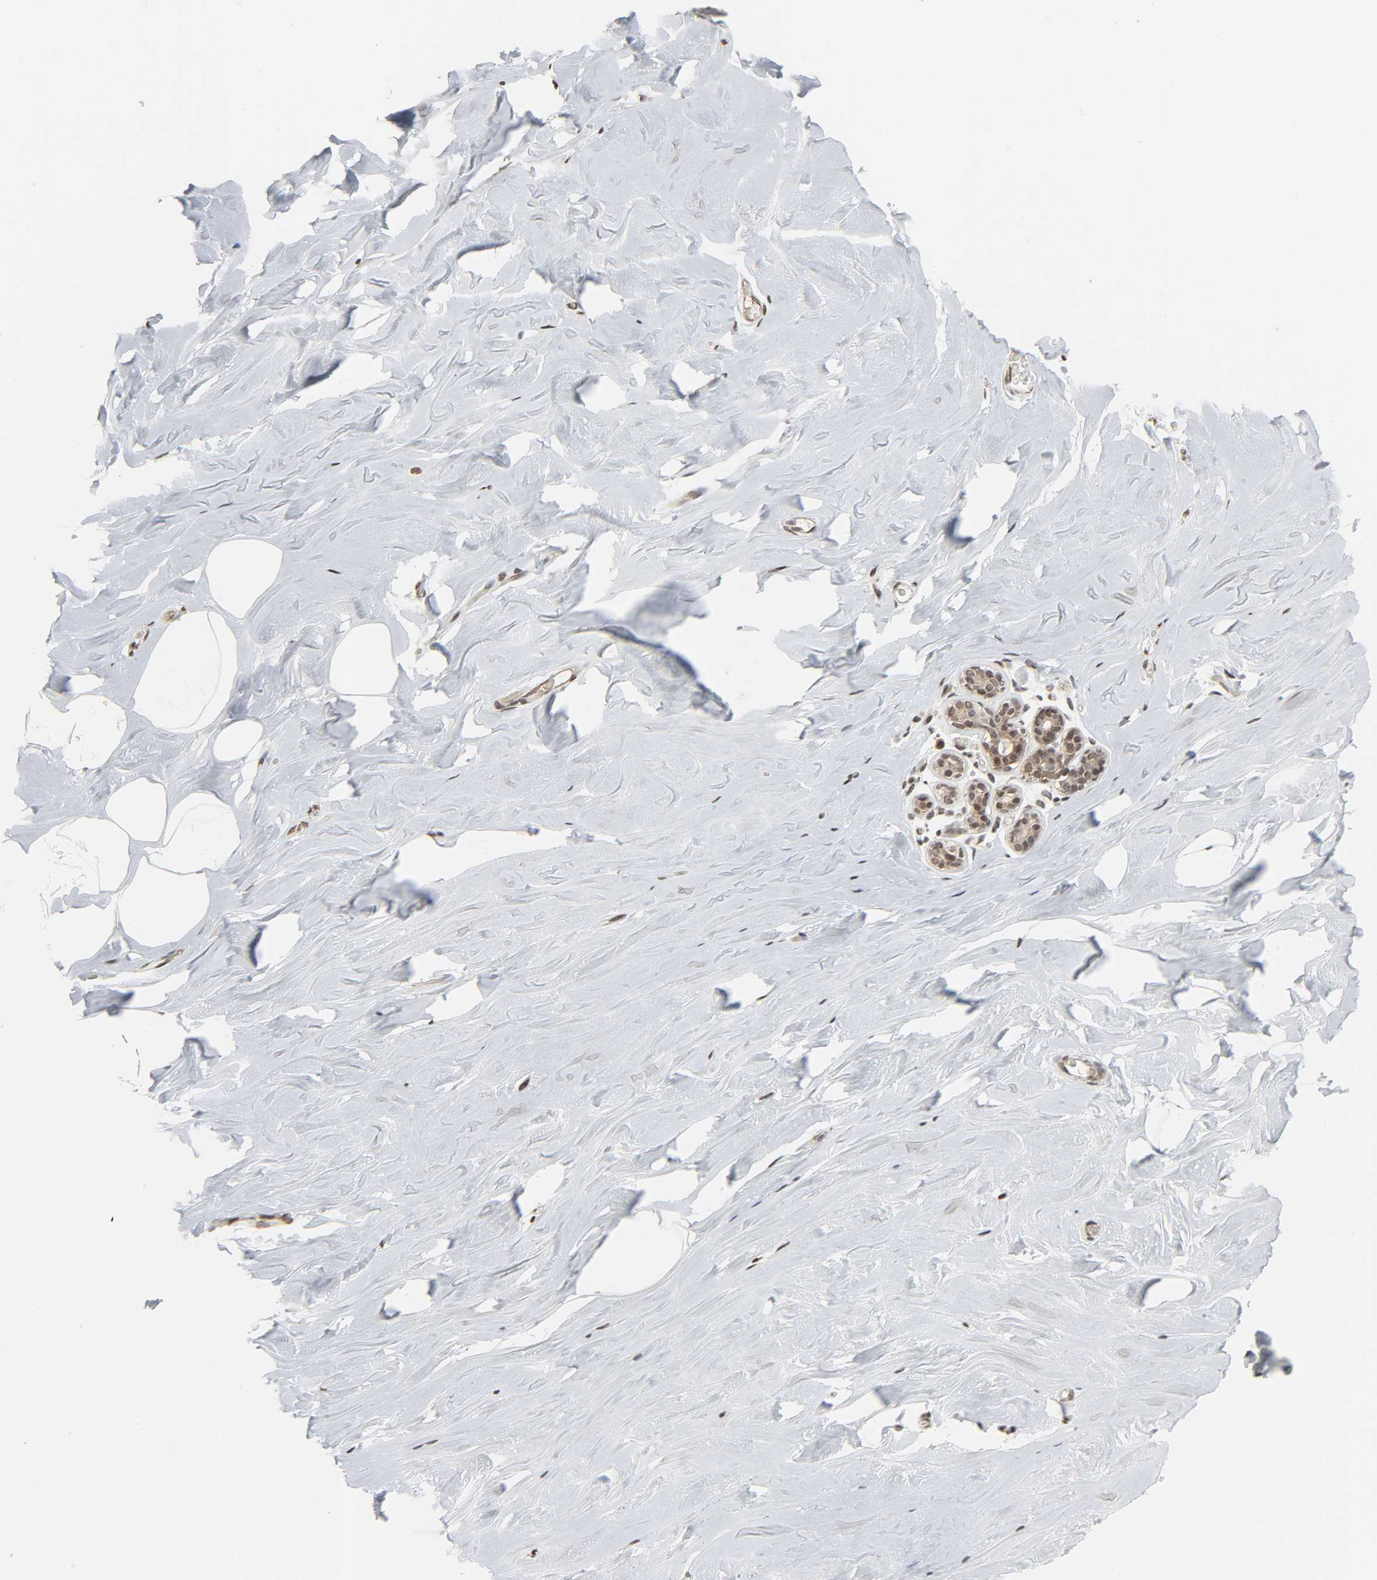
{"staining": {"intensity": "moderate", "quantity": ">75%", "location": "nuclear"}, "tissue": "breast", "cell_type": "Adipocytes", "image_type": "normal", "snomed": [{"axis": "morphology", "description": "Normal tissue, NOS"}, {"axis": "topography", "description": "Breast"}], "caption": "Breast stained with DAB immunohistochemistry (IHC) shows medium levels of moderate nuclear expression in approximately >75% of adipocytes.", "gene": "XRCC1", "patient": {"sex": "female", "age": 75}}